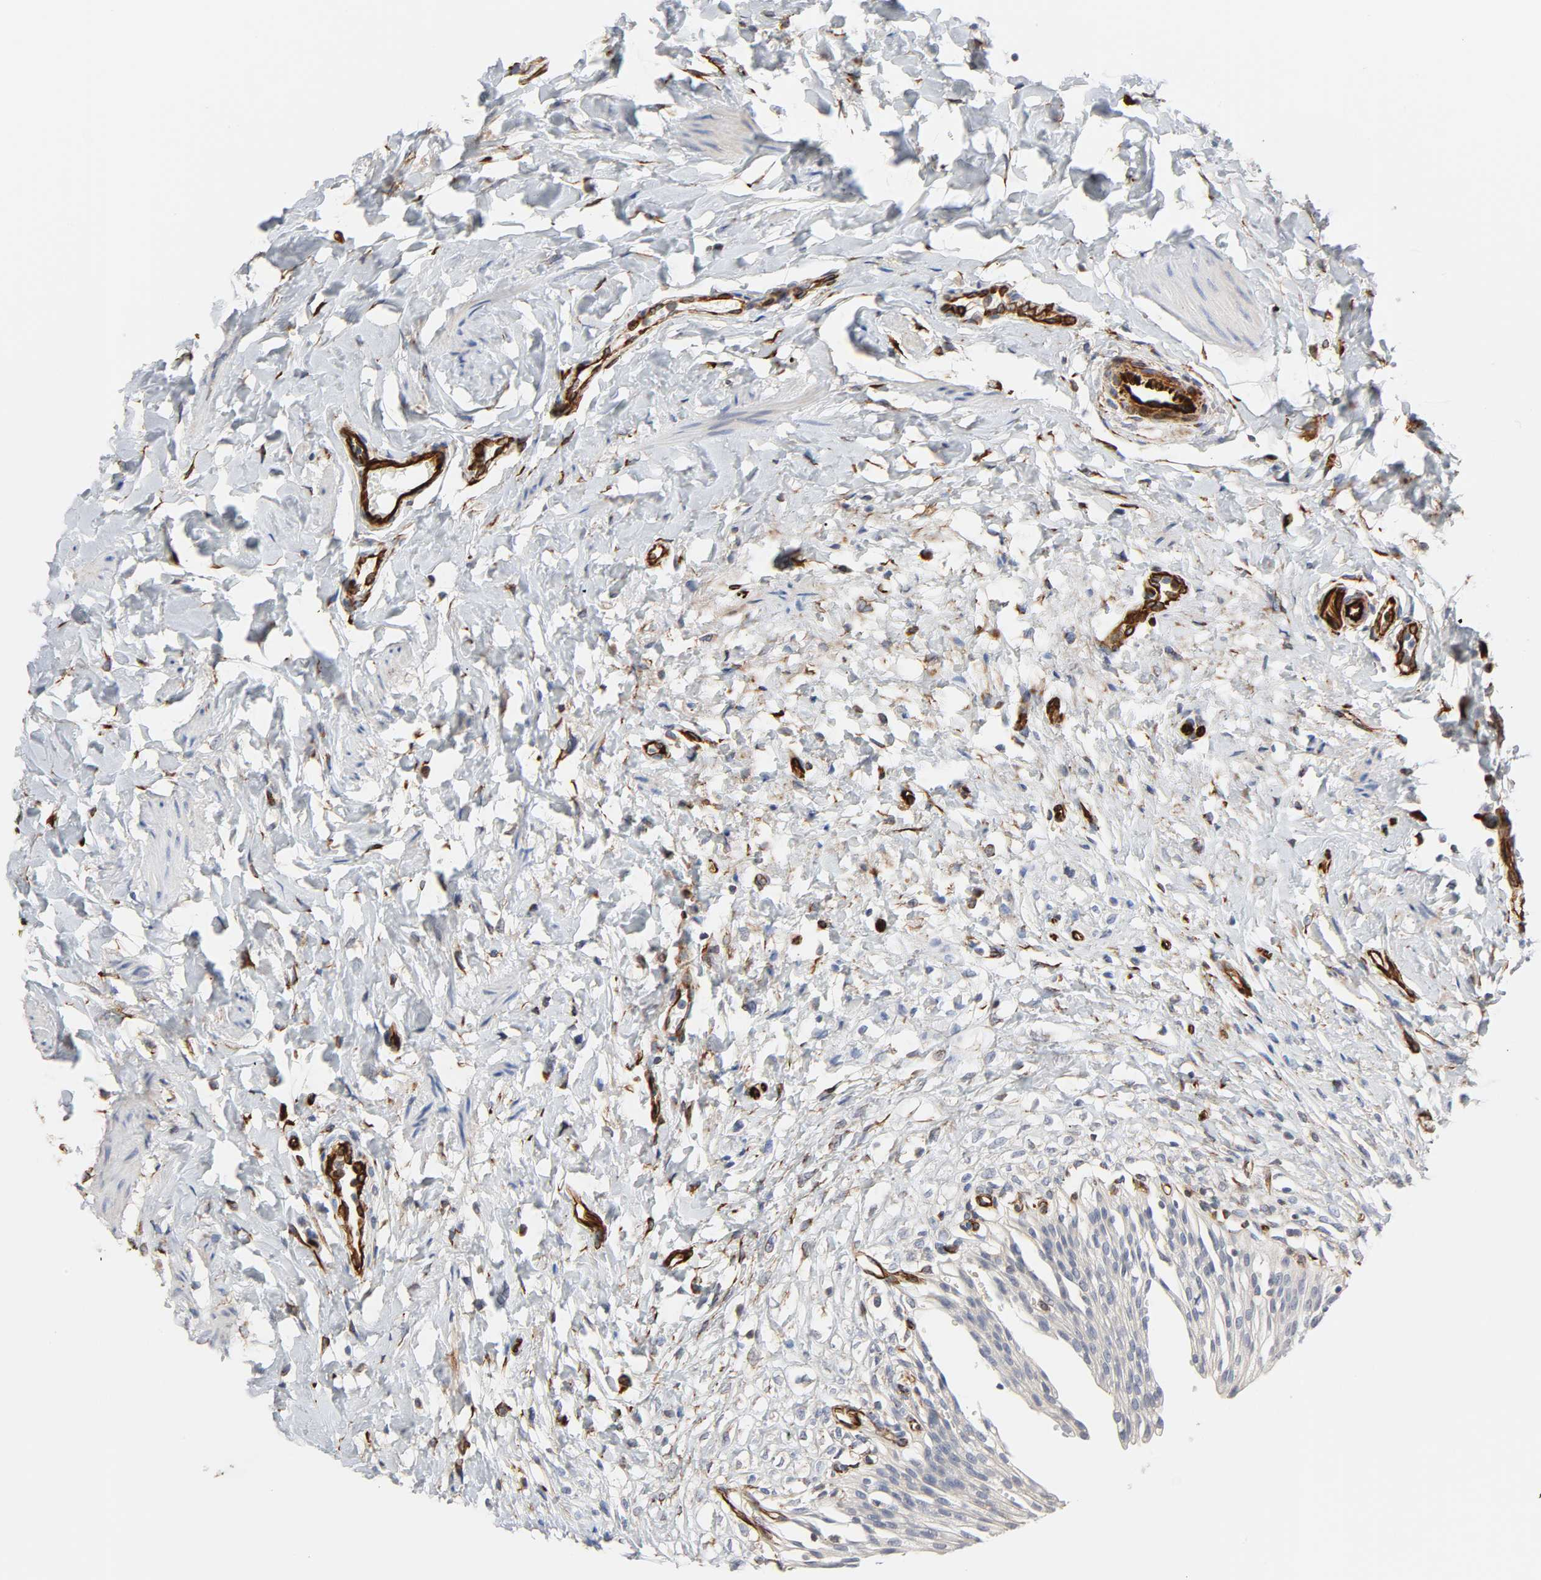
{"staining": {"intensity": "weak", "quantity": ">75%", "location": "cytoplasmic/membranous"}, "tissue": "urinary bladder", "cell_type": "Urothelial cells", "image_type": "normal", "snomed": [{"axis": "morphology", "description": "Normal tissue, NOS"}, {"axis": "topography", "description": "Urinary bladder"}], "caption": "Benign urinary bladder shows weak cytoplasmic/membranous staining in approximately >75% of urothelial cells, visualized by immunohistochemistry. (brown staining indicates protein expression, while blue staining denotes nuclei).", "gene": "FAM118A", "patient": {"sex": "female", "age": 80}}